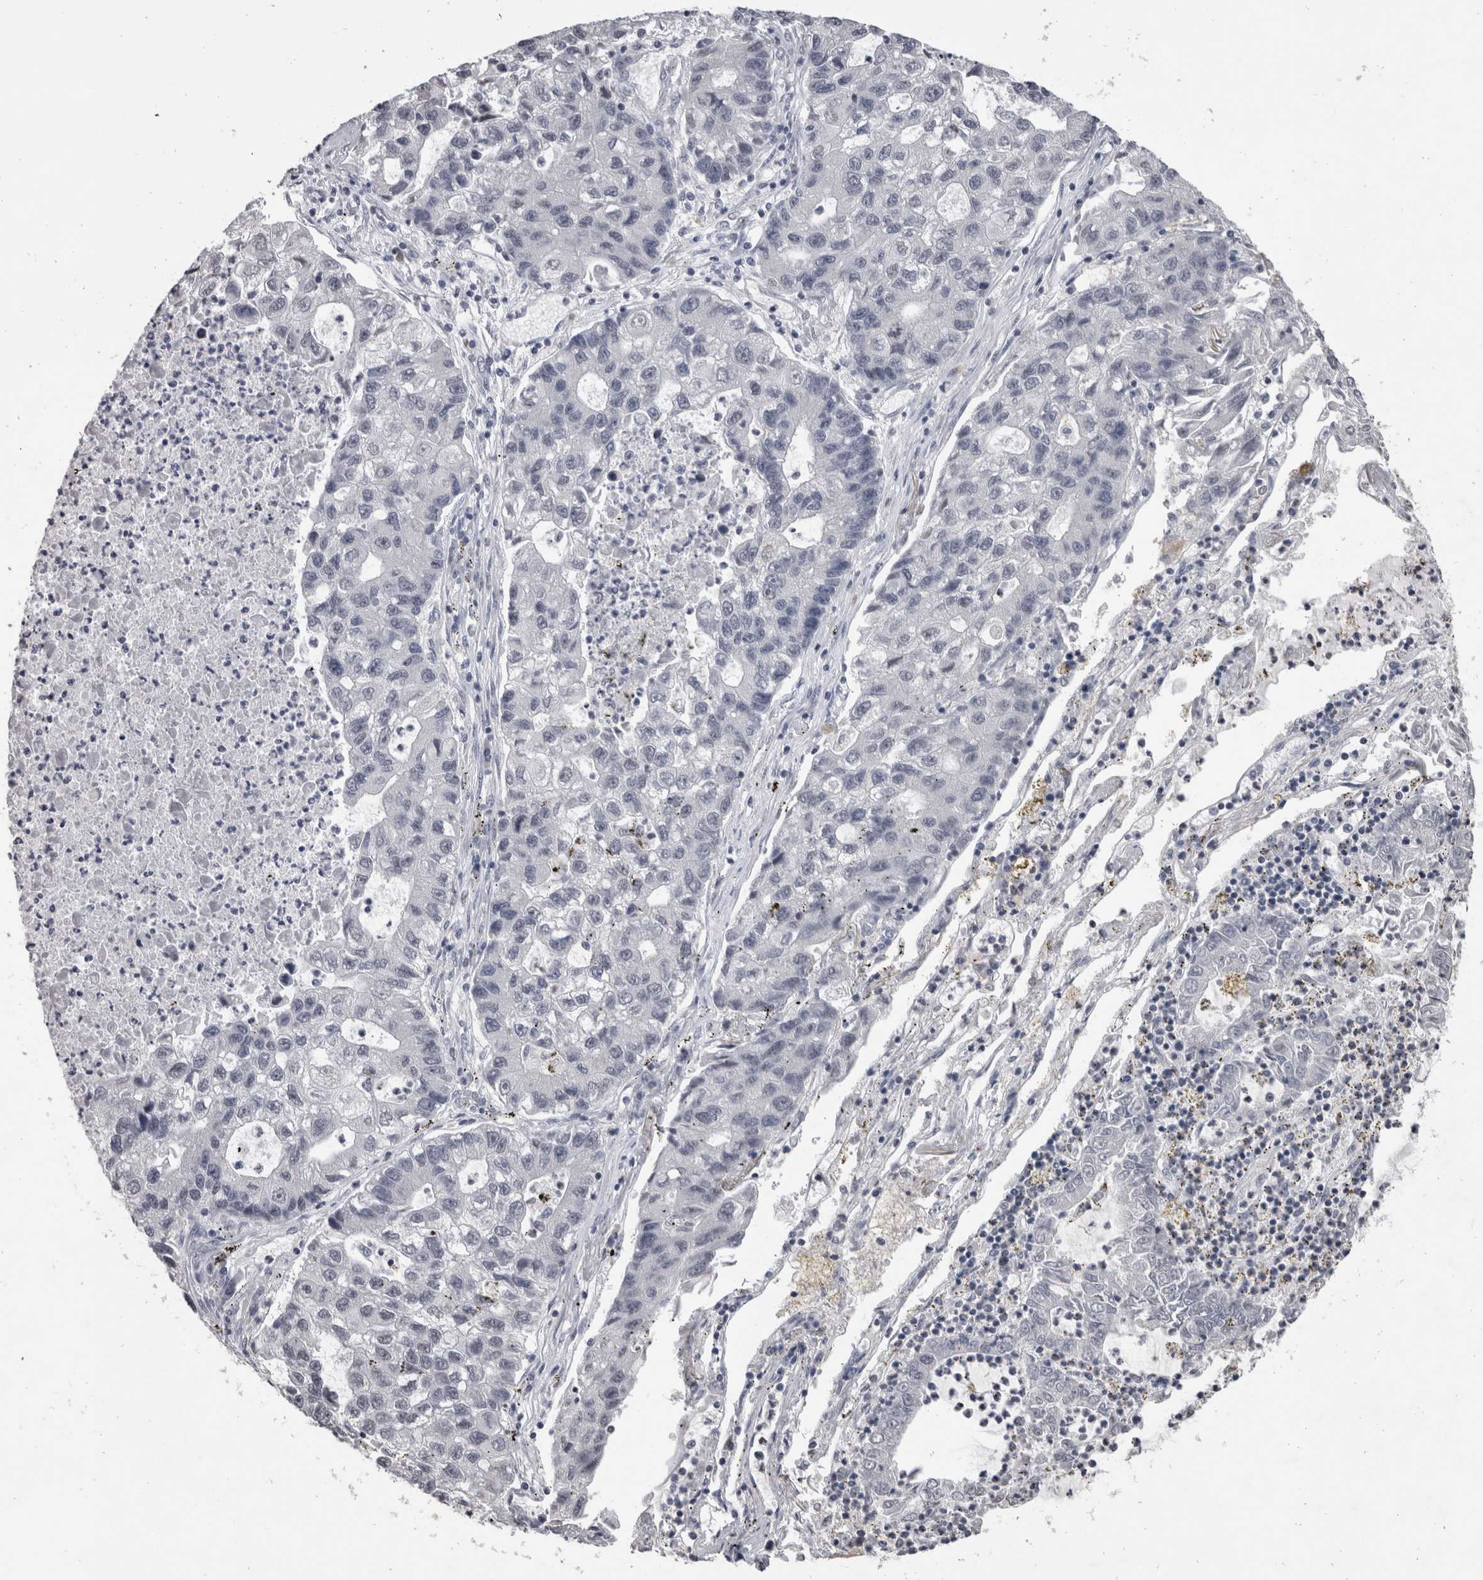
{"staining": {"intensity": "negative", "quantity": "none", "location": "none"}, "tissue": "lung cancer", "cell_type": "Tumor cells", "image_type": "cancer", "snomed": [{"axis": "morphology", "description": "Adenocarcinoma, NOS"}, {"axis": "topography", "description": "Lung"}], "caption": "DAB (3,3'-diaminobenzidine) immunohistochemical staining of lung adenocarcinoma demonstrates no significant staining in tumor cells. The staining is performed using DAB (3,3'-diaminobenzidine) brown chromogen with nuclei counter-stained in using hematoxylin.", "gene": "DDX17", "patient": {"sex": "female", "age": 51}}